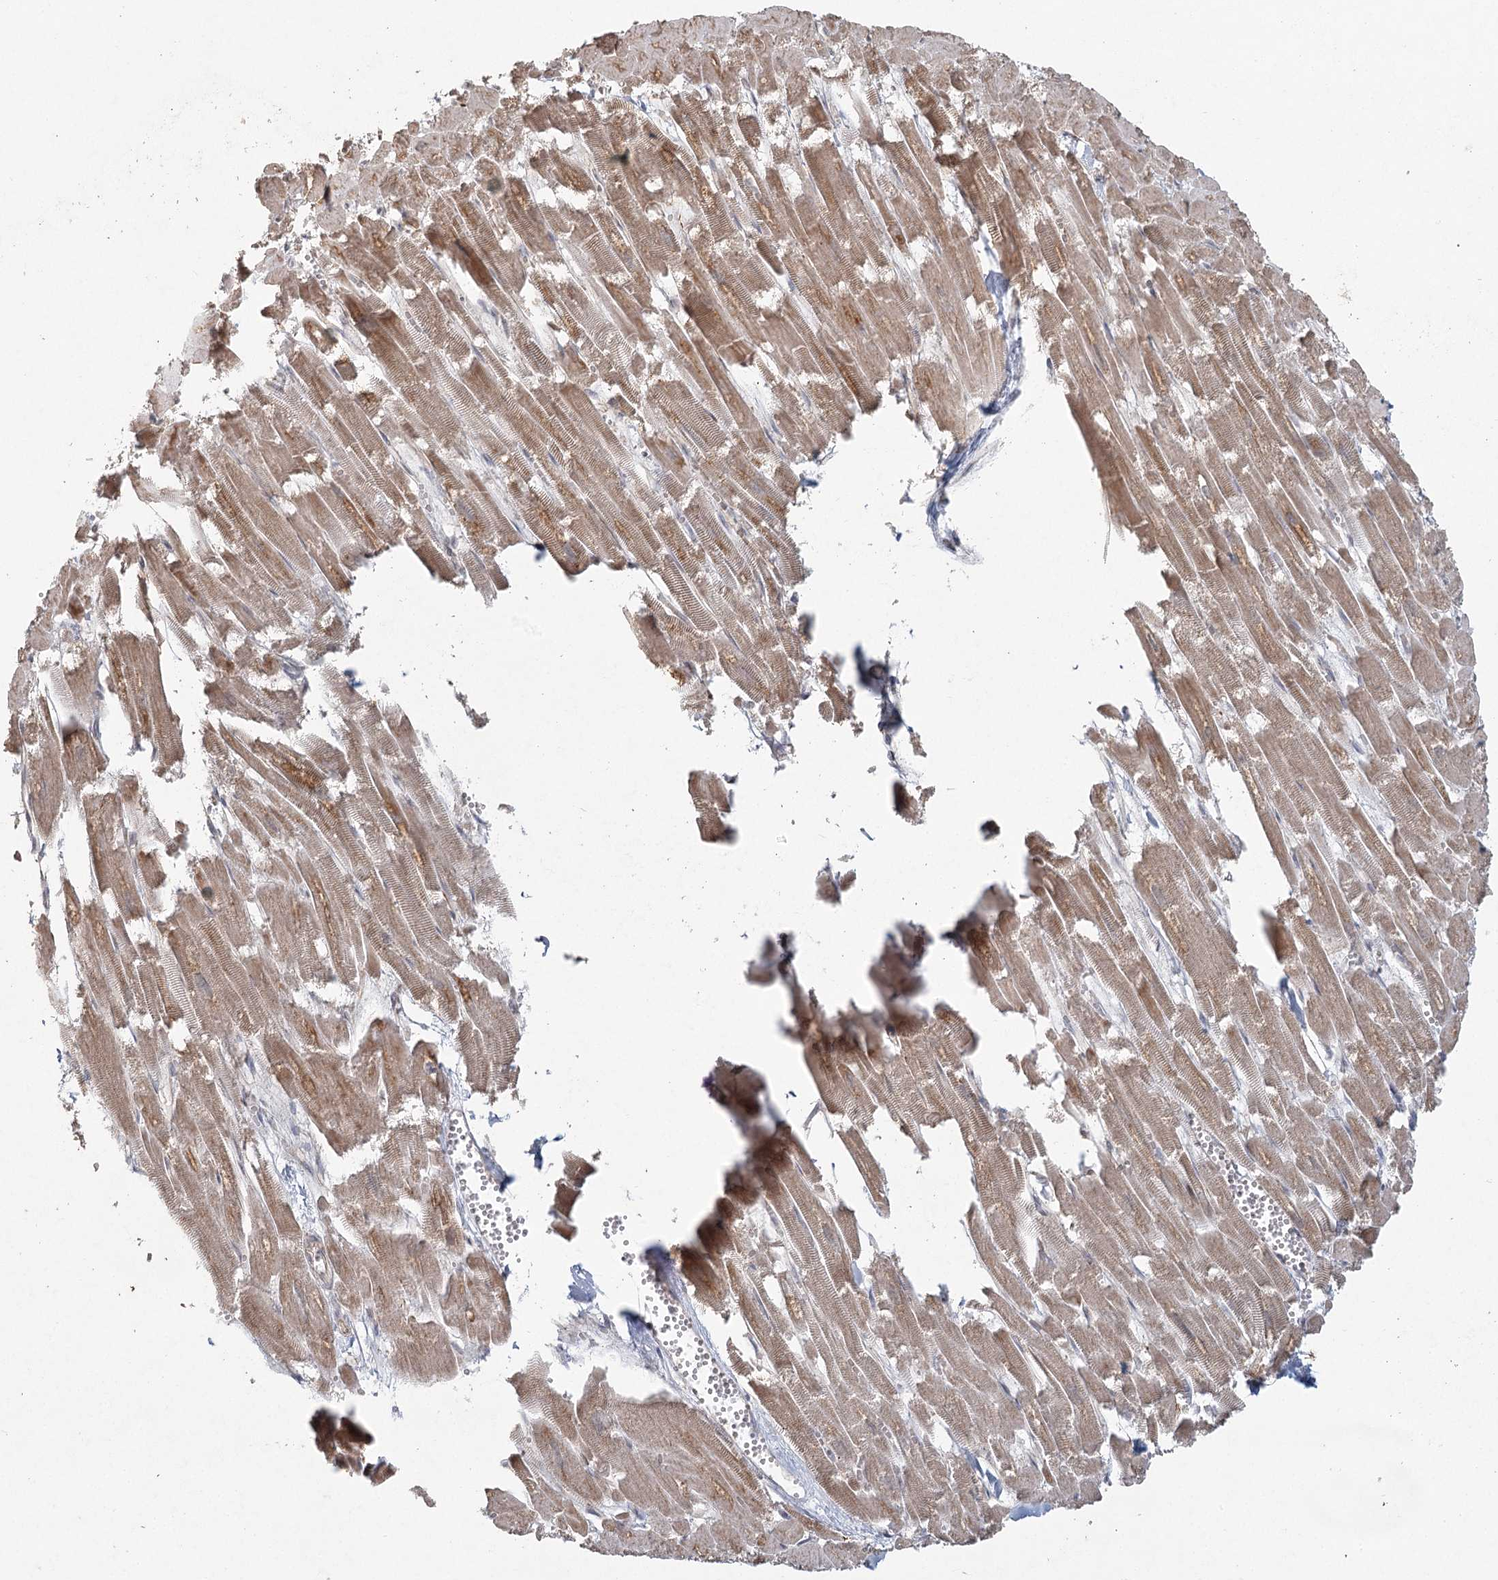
{"staining": {"intensity": "moderate", "quantity": ">75%", "location": "cytoplasmic/membranous"}, "tissue": "heart muscle", "cell_type": "Cardiomyocytes", "image_type": "normal", "snomed": [{"axis": "morphology", "description": "Normal tissue, NOS"}, {"axis": "topography", "description": "Heart"}], "caption": "Moderate cytoplasmic/membranous protein staining is identified in about >75% of cardiomyocytes in heart muscle.", "gene": "LACTB", "patient": {"sex": "male", "age": 54}}